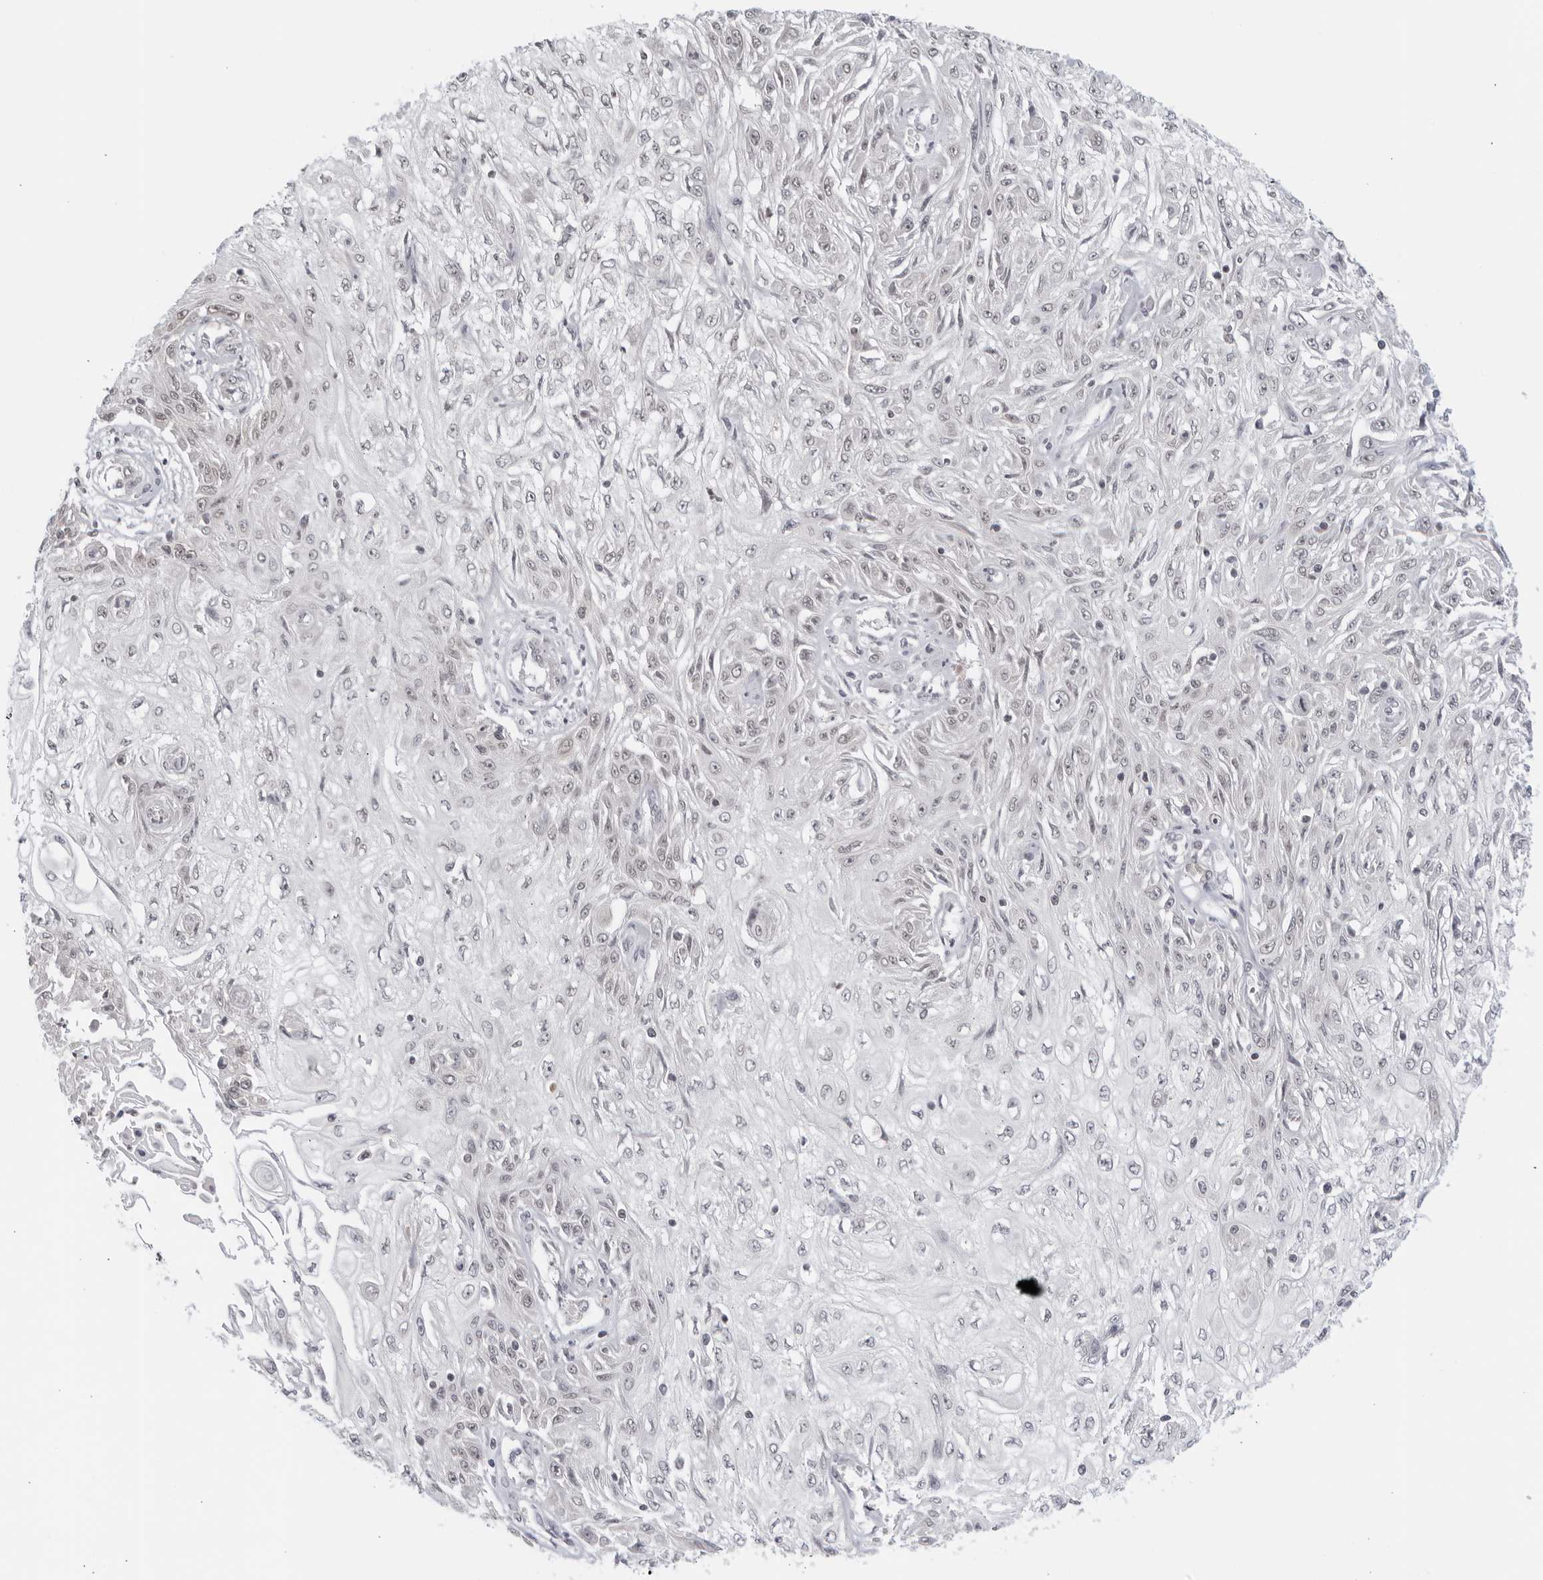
{"staining": {"intensity": "negative", "quantity": "none", "location": "none"}, "tissue": "skin cancer", "cell_type": "Tumor cells", "image_type": "cancer", "snomed": [{"axis": "morphology", "description": "Squamous cell carcinoma, NOS"}, {"axis": "morphology", "description": "Squamous cell carcinoma, metastatic, NOS"}, {"axis": "topography", "description": "Skin"}, {"axis": "topography", "description": "Lymph node"}], "caption": "IHC histopathology image of squamous cell carcinoma (skin) stained for a protein (brown), which displays no expression in tumor cells. The staining was performed using DAB (3,3'-diaminobenzidine) to visualize the protein expression in brown, while the nuclei were stained in blue with hematoxylin (Magnification: 20x).", "gene": "RAB11FIP3", "patient": {"sex": "male", "age": 75}}